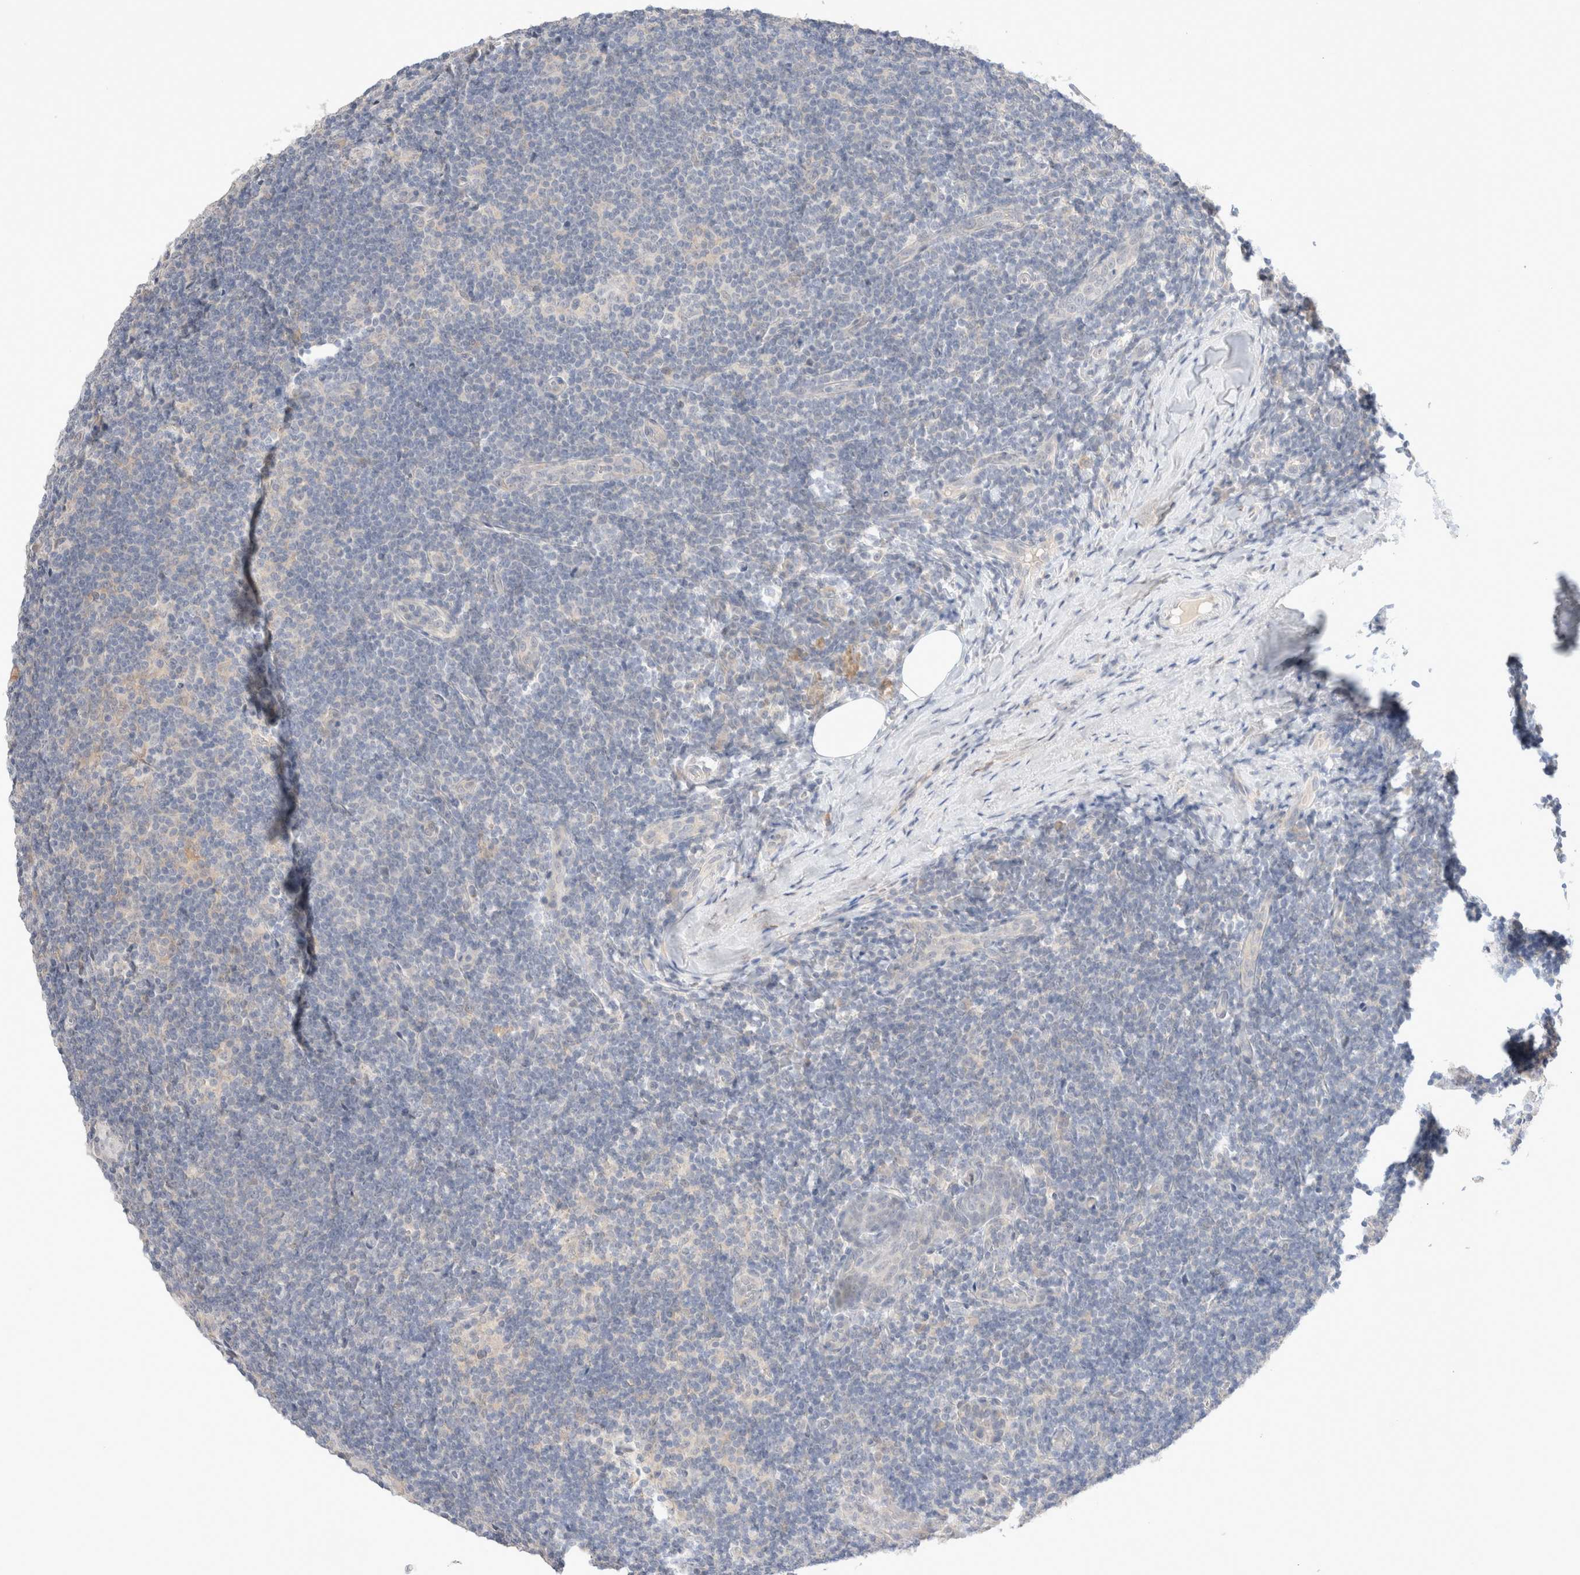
{"staining": {"intensity": "negative", "quantity": "none", "location": "none"}, "tissue": "tonsil", "cell_type": "Germinal center cells", "image_type": "normal", "snomed": [{"axis": "morphology", "description": "Normal tissue, NOS"}, {"axis": "topography", "description": "Tonsil"}], "caption": "DAB immunohistochemical staining of normal tonsil demonstrates no significant expression in germinal center cells. (Immunohistochemistry (ihc), brightfield microscopy, high magnification).", "gene": "SPATA20", "patient": {"sex": "male", "age": 37}}